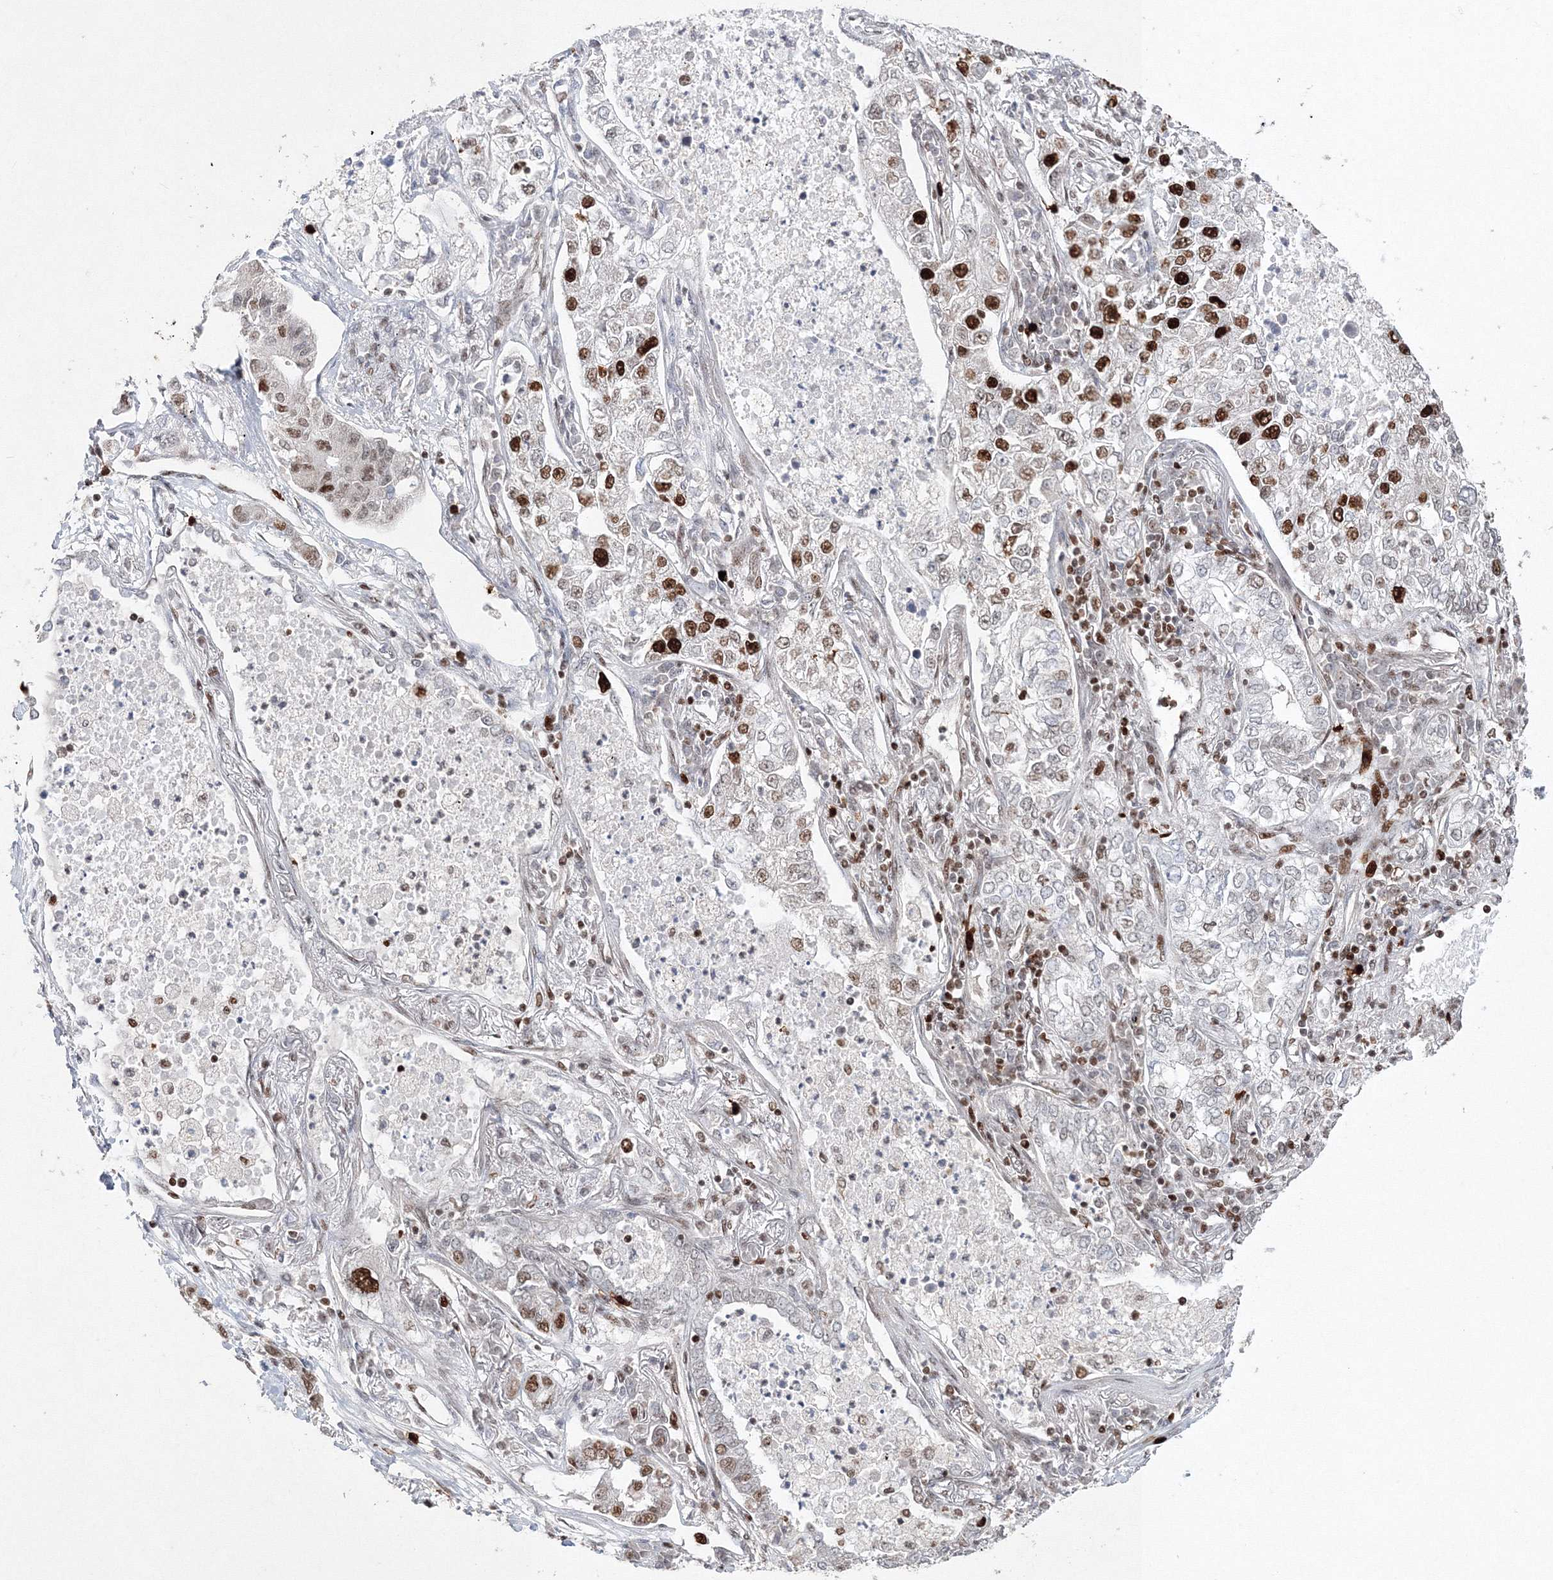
{"staining": {"intensity": "strong", "quantity": "25%-75%", "location": "nuclear"}, "tissue": "lung cancer", "cell_type": "Tumor cells", "image_type": "cancer", "snomed": [{"axis": "morphology", "description": "Adenocarcinoma, NOS"}, {"axis": "topography", "description": "Lung"}], "caption": "A micrograph showing strong nuclear positivity in approximately 25%-75% of tumor cells in lung cancer (adenocarcinoma), as visualized by brown immunohistochemical staining.", "gene": "LIG1", "patient": {"sex": "male", "age": 49}}